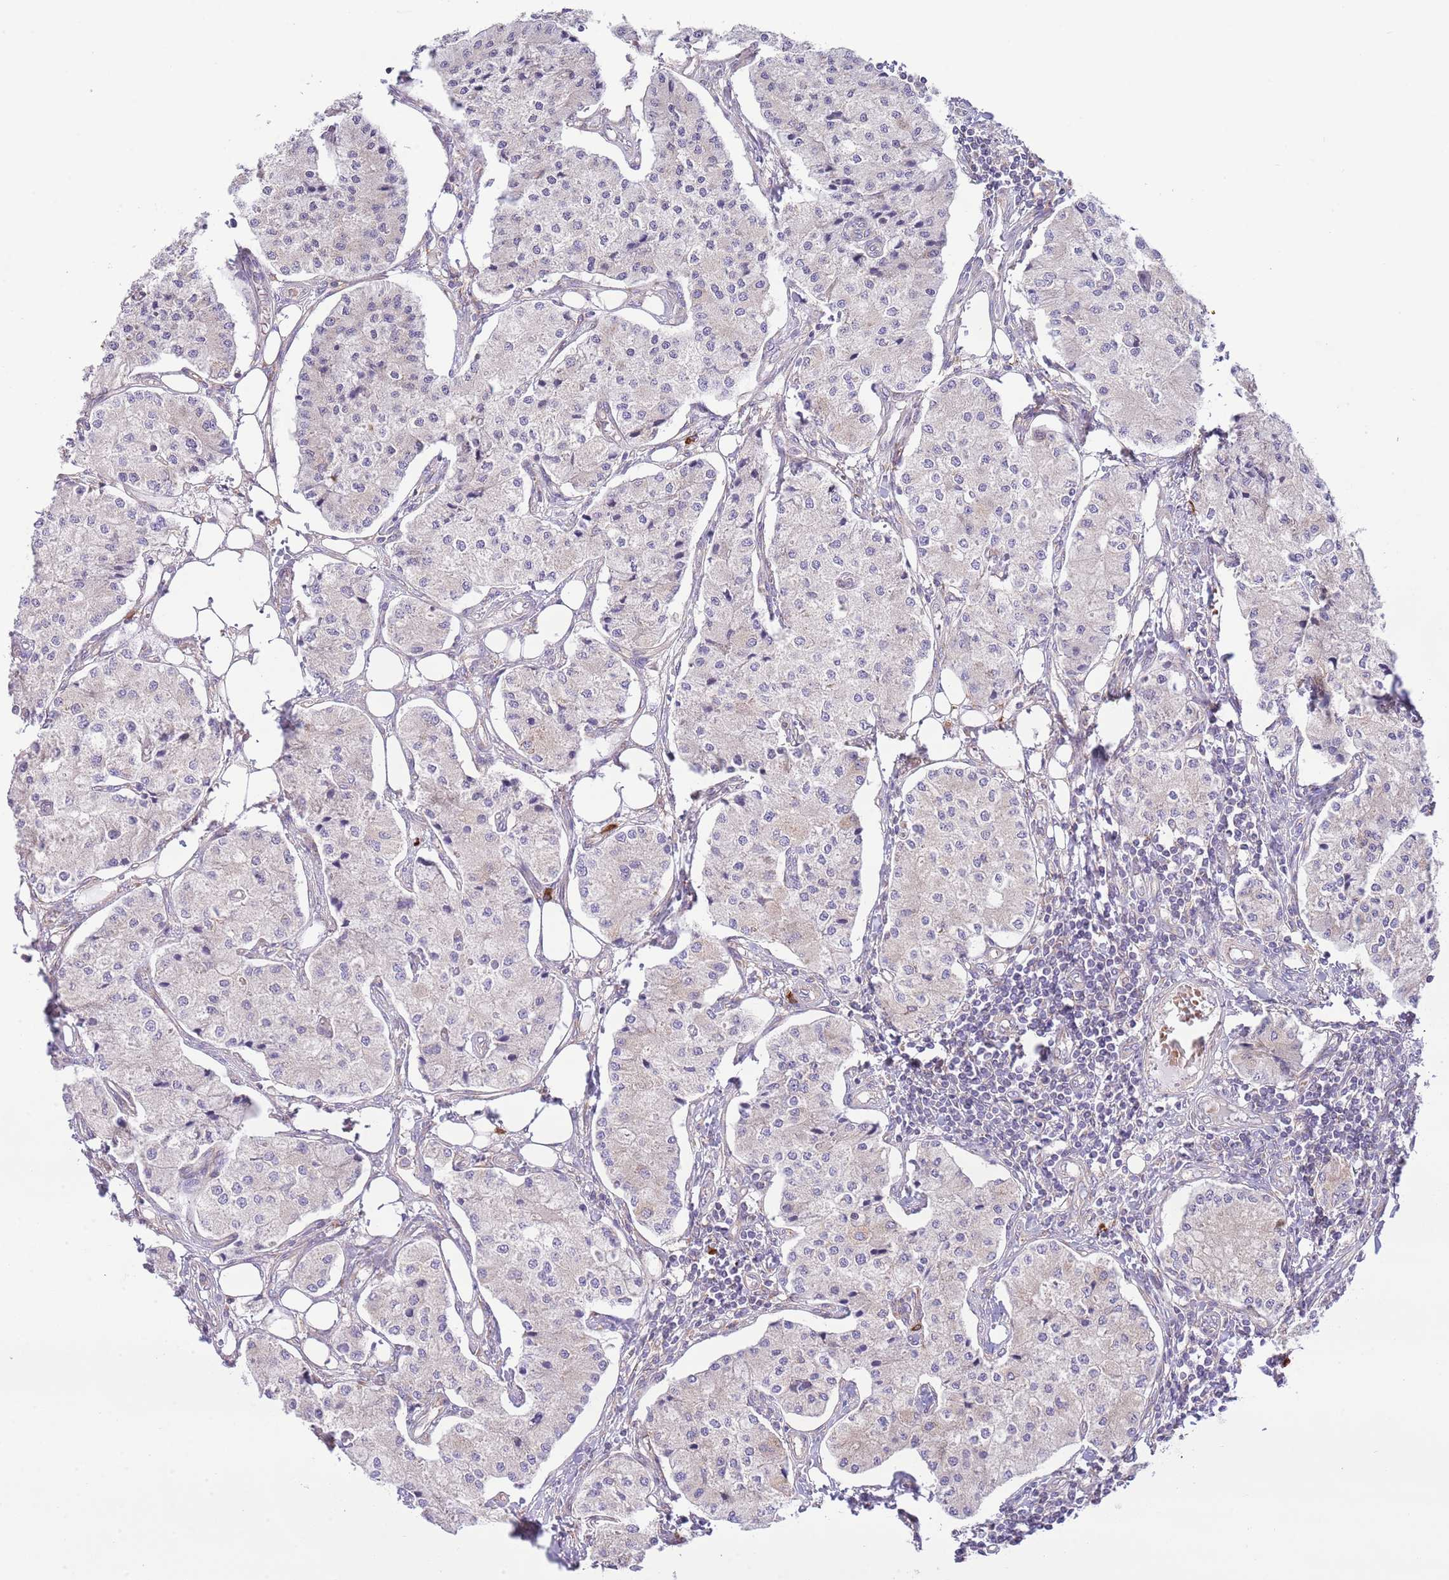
{"staining": {"intensity": "negative", "quantity": "none", "location": "none"}, "tissue": "carcinoid", "cell_type": "Tumor cells", "image_type": "cancer", "snomed": [{"axis": "morphology", "description": "Carcinoid, malignant, NOS"}, {"axis": "topography", "description": "Colon"}], "caption": "Immunohistochemistry (IHC) image of neoplastic tissue: malignant carcinoid stained with DAB (3,3'-diaminobenzidine) exhibits no significant protein positivity in tumor cells.", "gene": "DAND5", "patient": {"sex": "female", "age": 52}}